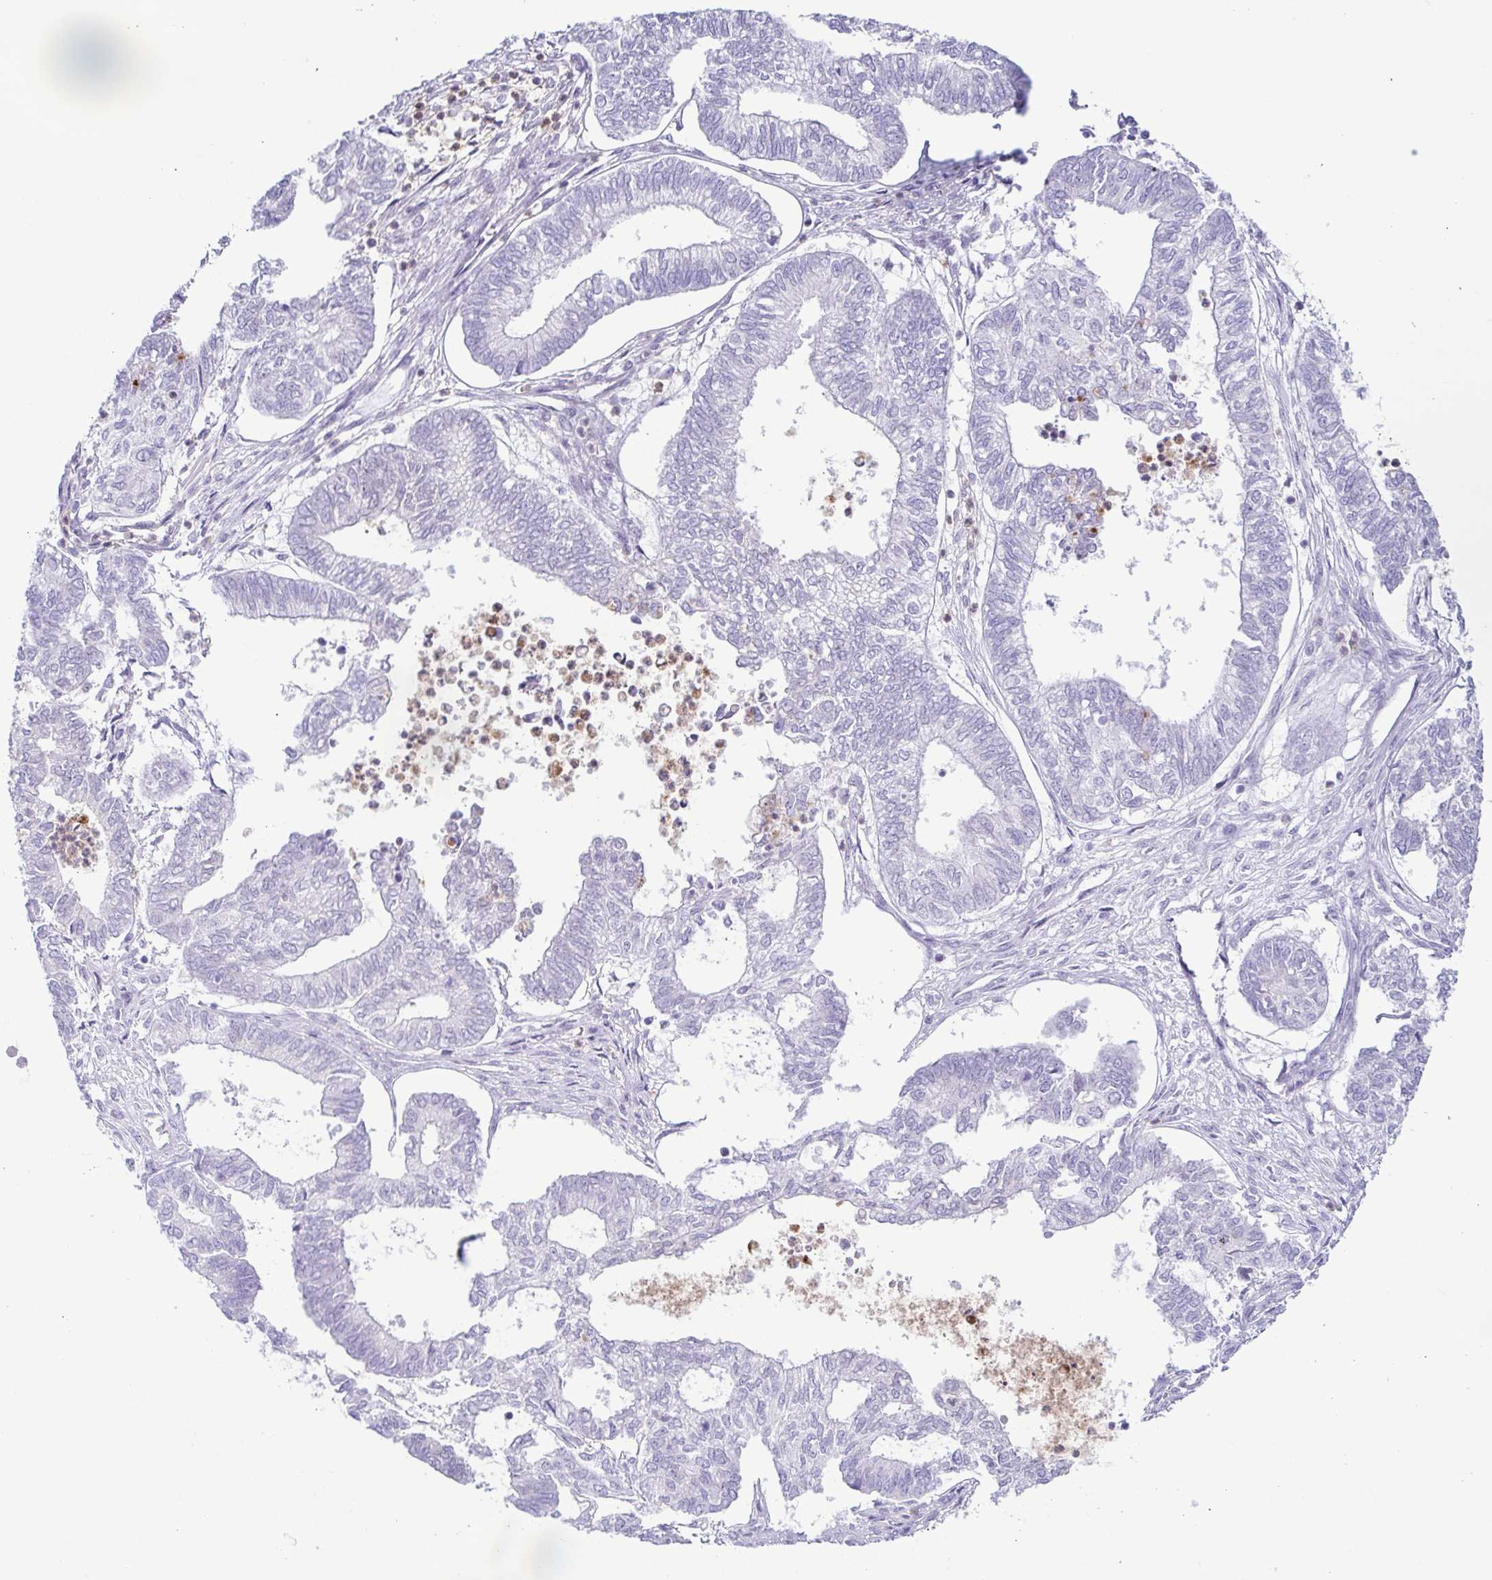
{"staining": {"intensity": "negative", "quantity": "none", "location": "none"}, "tissue": "ovarian cancer", "cell_type": "Tumor cells", "image_type": "cancer", "snomed": [{"axis": "morphology", "description": "Carcinoma, endometroid"}, {"axis": "topography", "description": "Ovary"}], "caption": "A micrograph of human endometroid carcinoma (ovarian) is negative for staining in tumor cells.", "gene": "AZU1", "patient": {"sex": "female", "age": 64}}